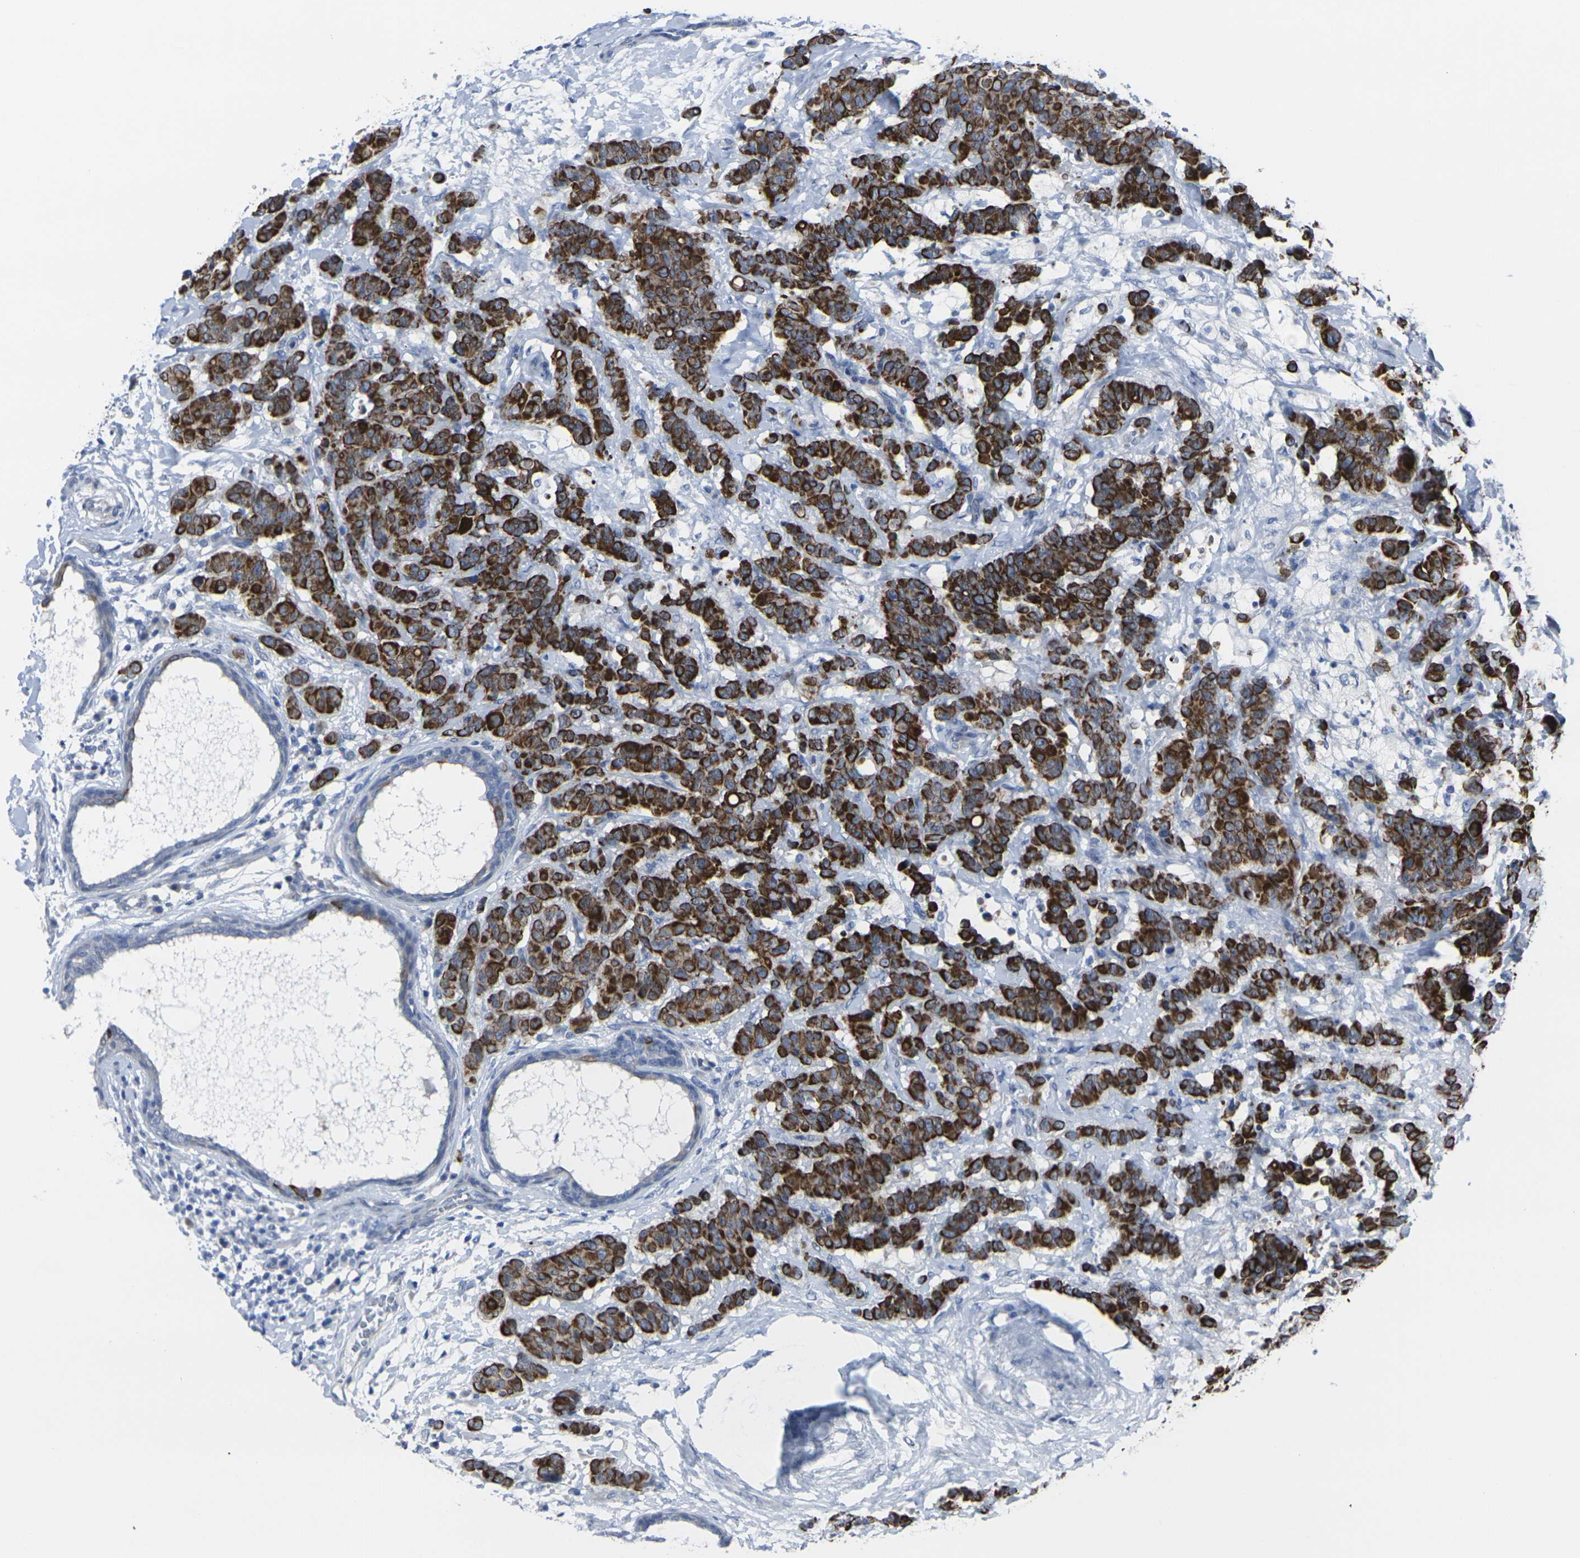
{"staining": {"intensity": "strong", "quantity": ">75%", "location": "cytoplasmic/membranous"}, "tissue": "breast cancer", "cell_type": "Tumor cells", "image_type": "cancer", "snomed": [{"axis": "morphology", "description": "Duct carcinoma"}, {"axis": "topography", "description": "Breast"}], "caption": "Tumor cells exhibit high levels of strong cytoplasmic/membranous expression in approximately >75% of cells in human breast invasive ductal carcinoma.", "gene": "ANKRD46", "patient": {"sex": "female", "age": 40}}